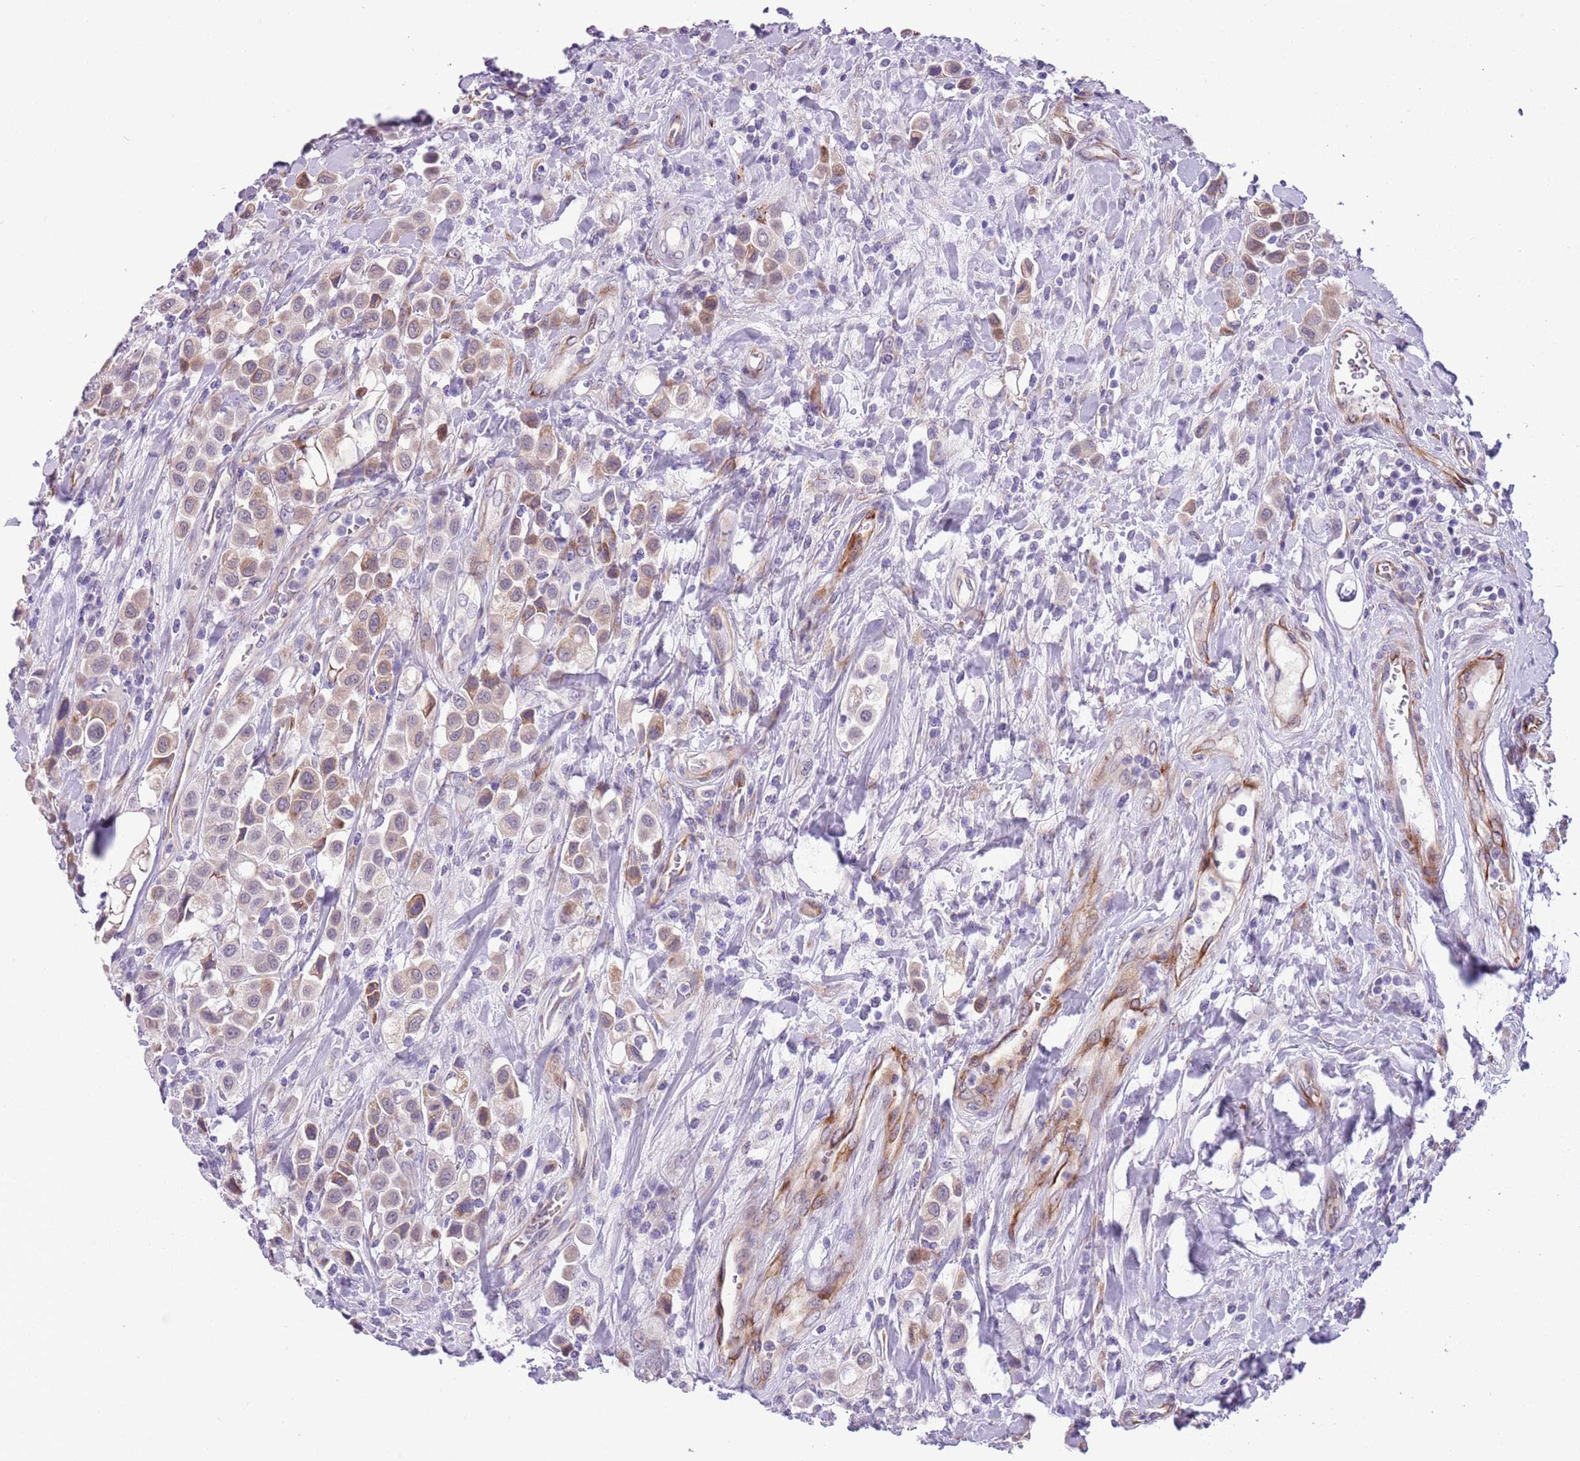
{"staining": {"intensity": "moderate", "quantity": "<25%", "location": "cytoplasmic/membranous"}, "tissue": "urothelial cancer", "cell_type": "Tumor cells", "image_type": "cancer", "snomed": [{"axis": "morphology", "description": "Urothelial carcinoma, High grade"}, {"axis": "topography", "description": "Urinary bladder"}], "caption": "A brown stain highlights moderate cytoplasmic/membranous expression of a protein in human urothelial carcinoma (high-grade) tumor cells.", "gene": "MRPL32", "patient": {"sex": "male", "age": 50}}